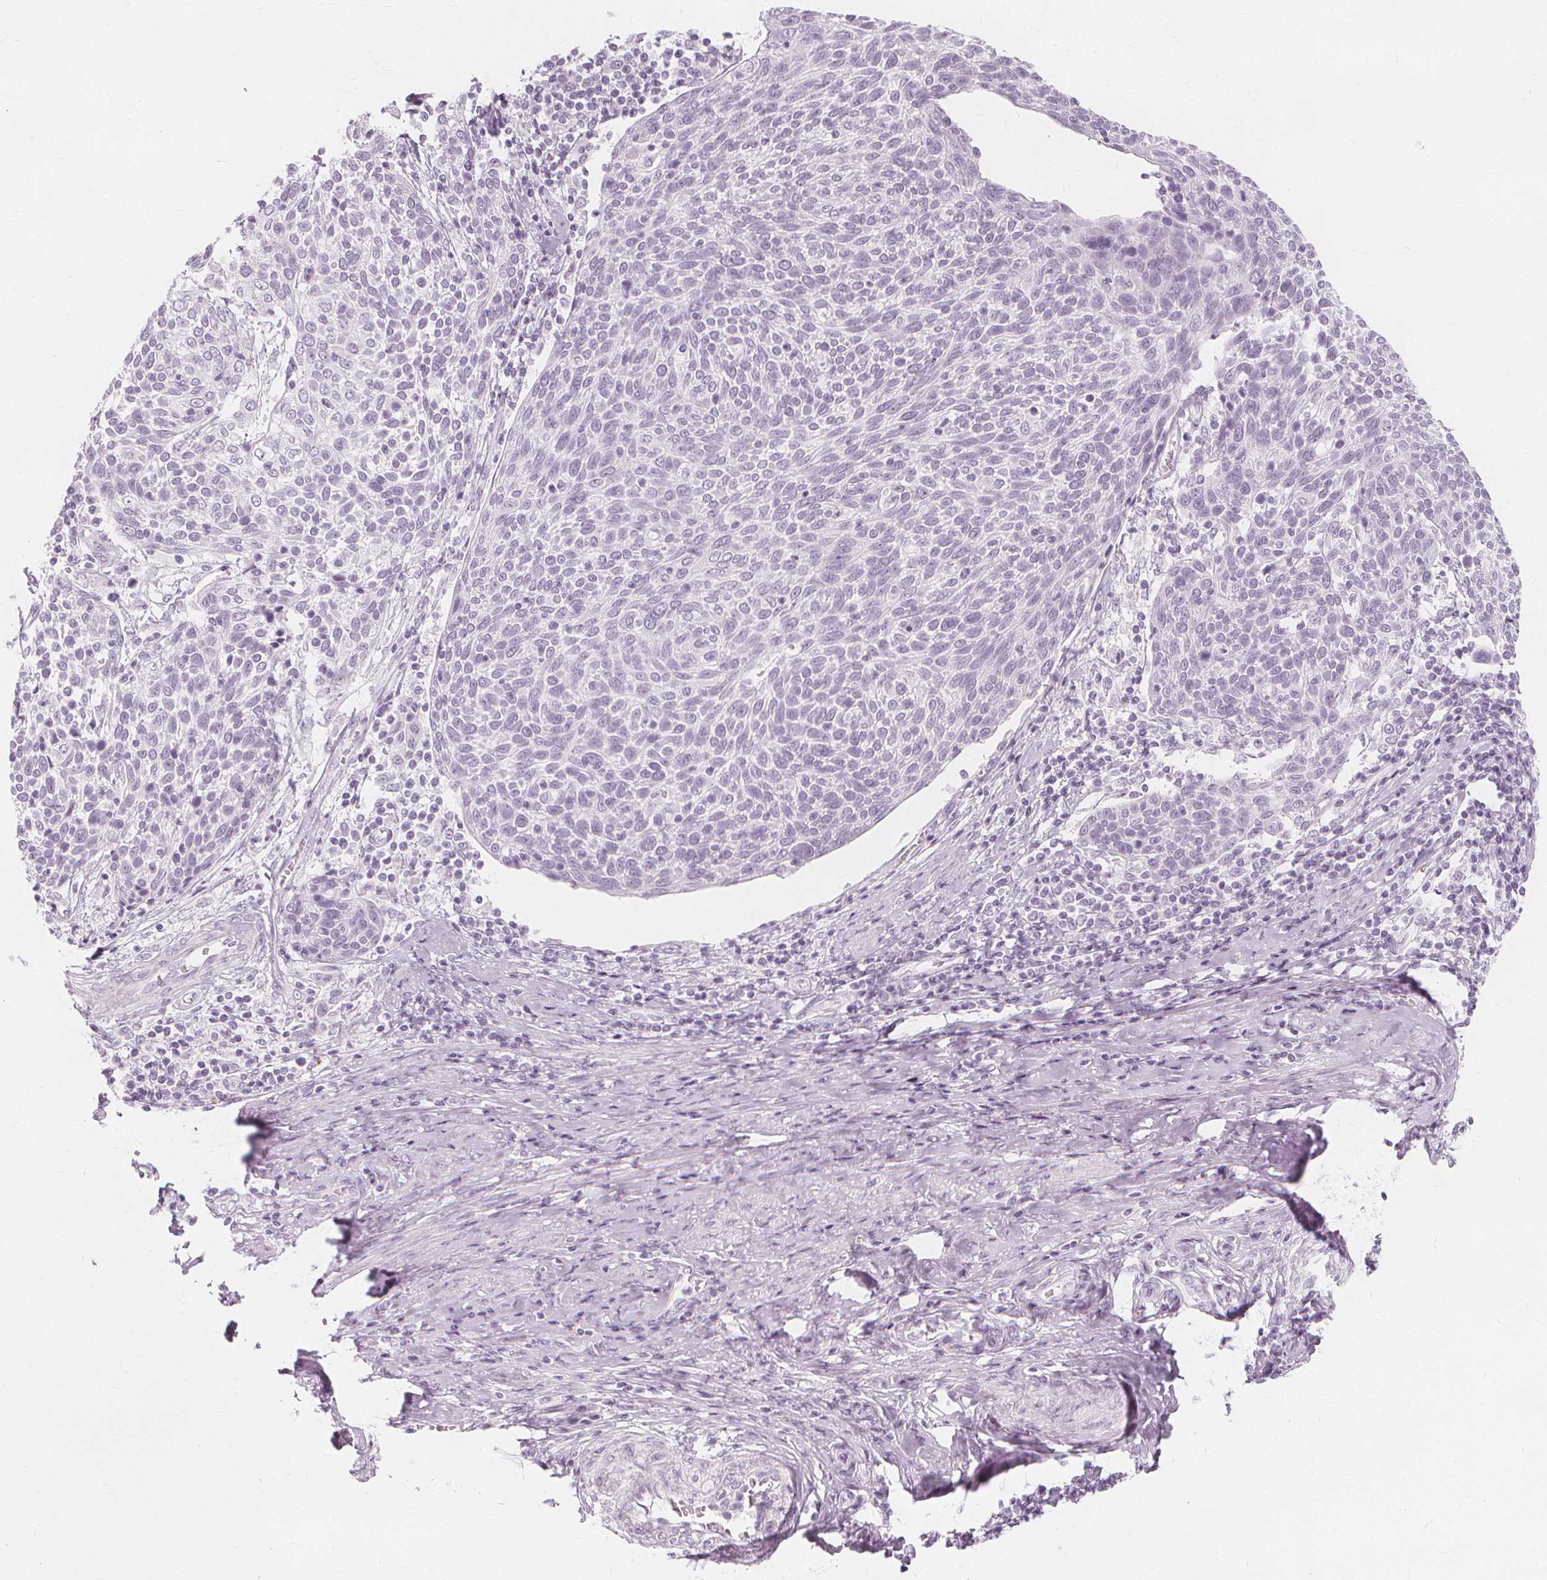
{"staining": {"intensity": "negative", "quantity": "none", "location": "none"}, "tissue": "cervical cancer", "cell_type": "Tumor cells", "image_type": "cancer", "snomed": [{"axis": "morphology", "description": "Squamous cell carcinoma, NOS"}, {"axis": "topography", "description": "Cervix"}], "caption": "Cervical squamous cell carcinoma stained for a protein using IHC displays no staining tumor cells.", "gene": "TFF1", "patient": {"sex": "female", "age": 61}}